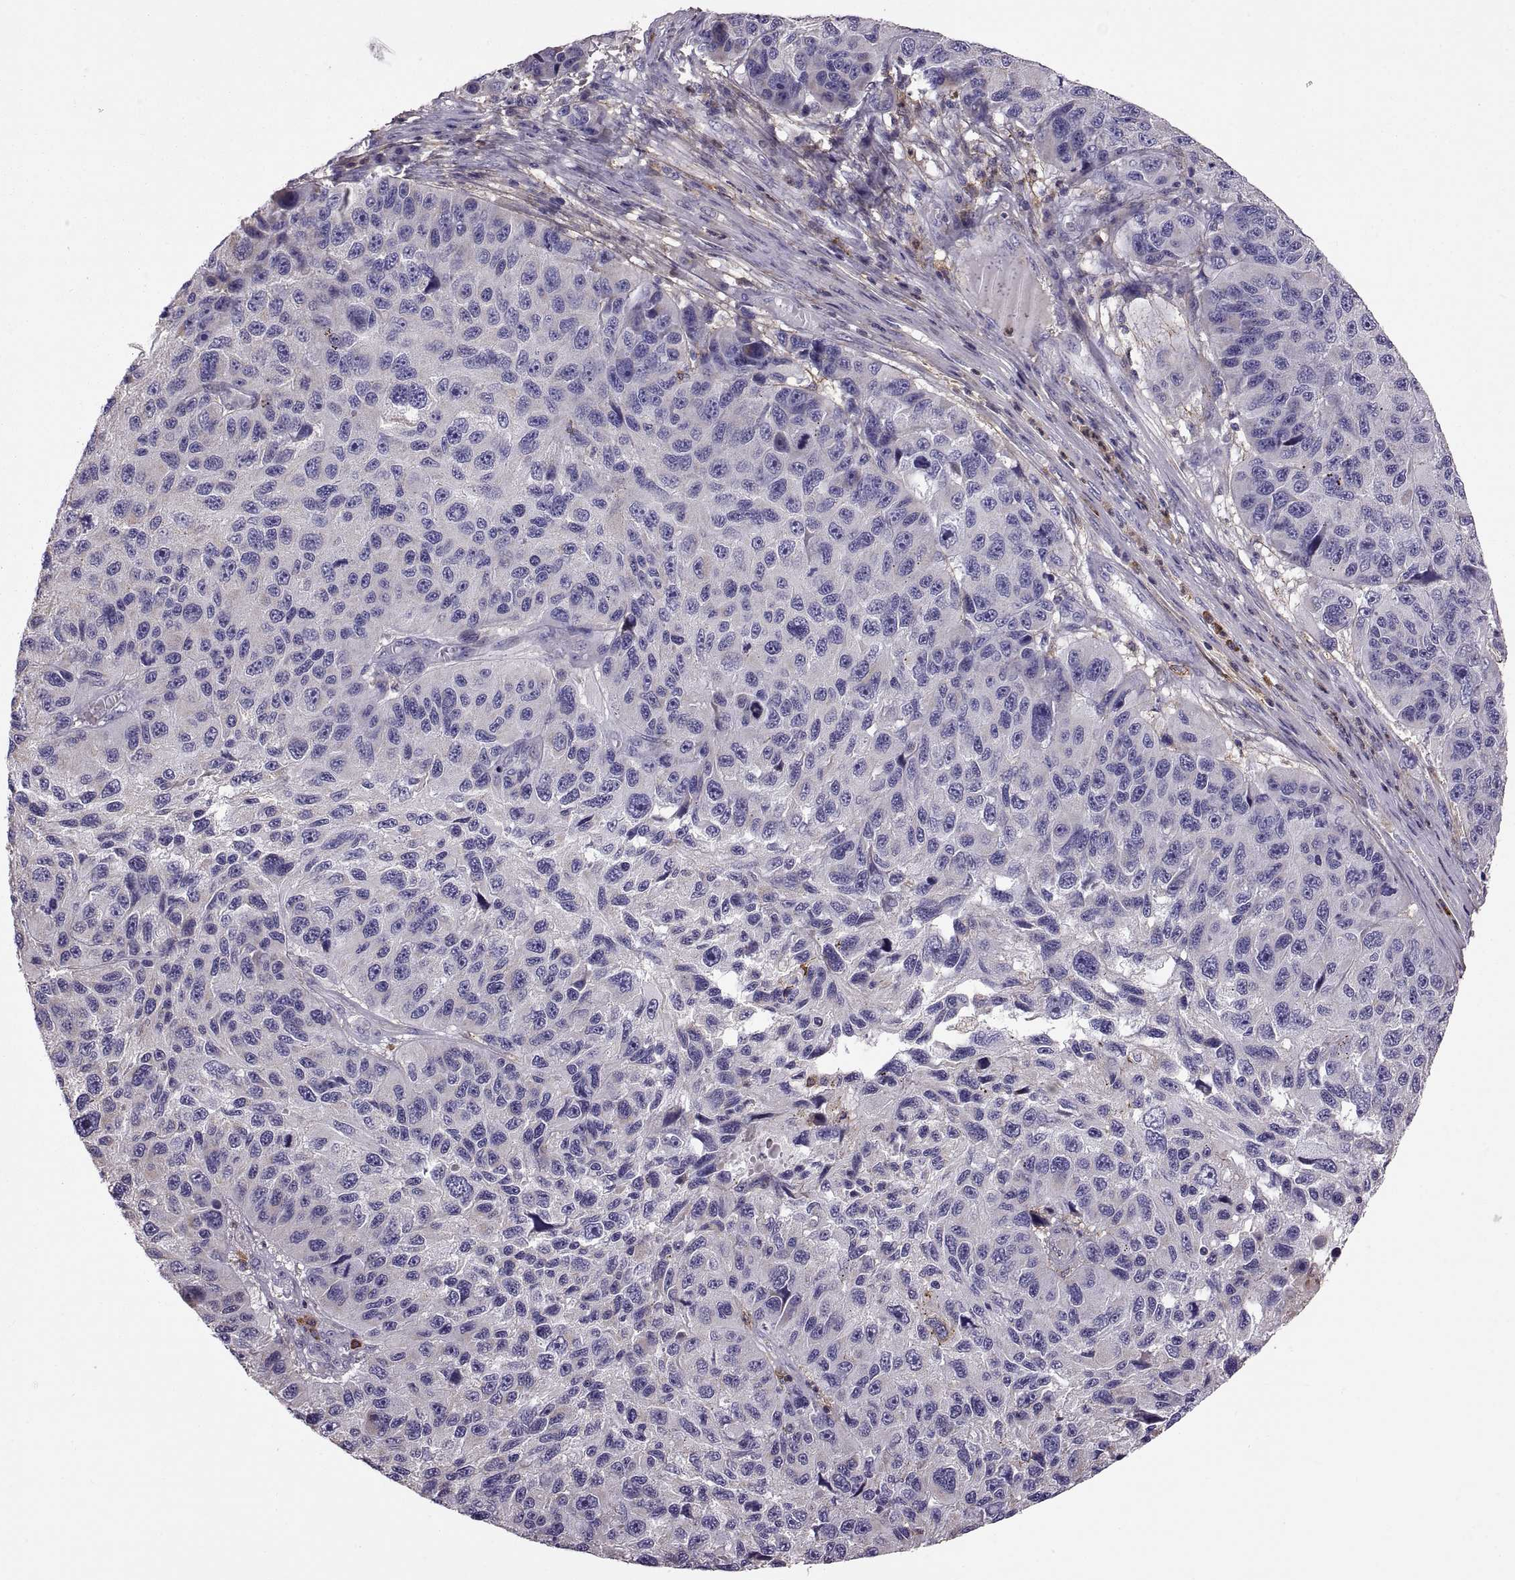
{"staining": {"intensity": "negative", "quantity": "none", "location": "none"}, "tissue": "melanoma", "cell_type": "Tumor cells", "image_type": "cancer", "snomed": [{"axis": "morphology", "description": "Malignant melanoma, NOS"}, {"axis": "topography", "description": "Skin"}], "caption": "Histopathology image shows no protein staining in tumor cells of malignant melanoma tissue.", "gene": "EMILIN2", "patient": {"sex": "male", "age": 53}}